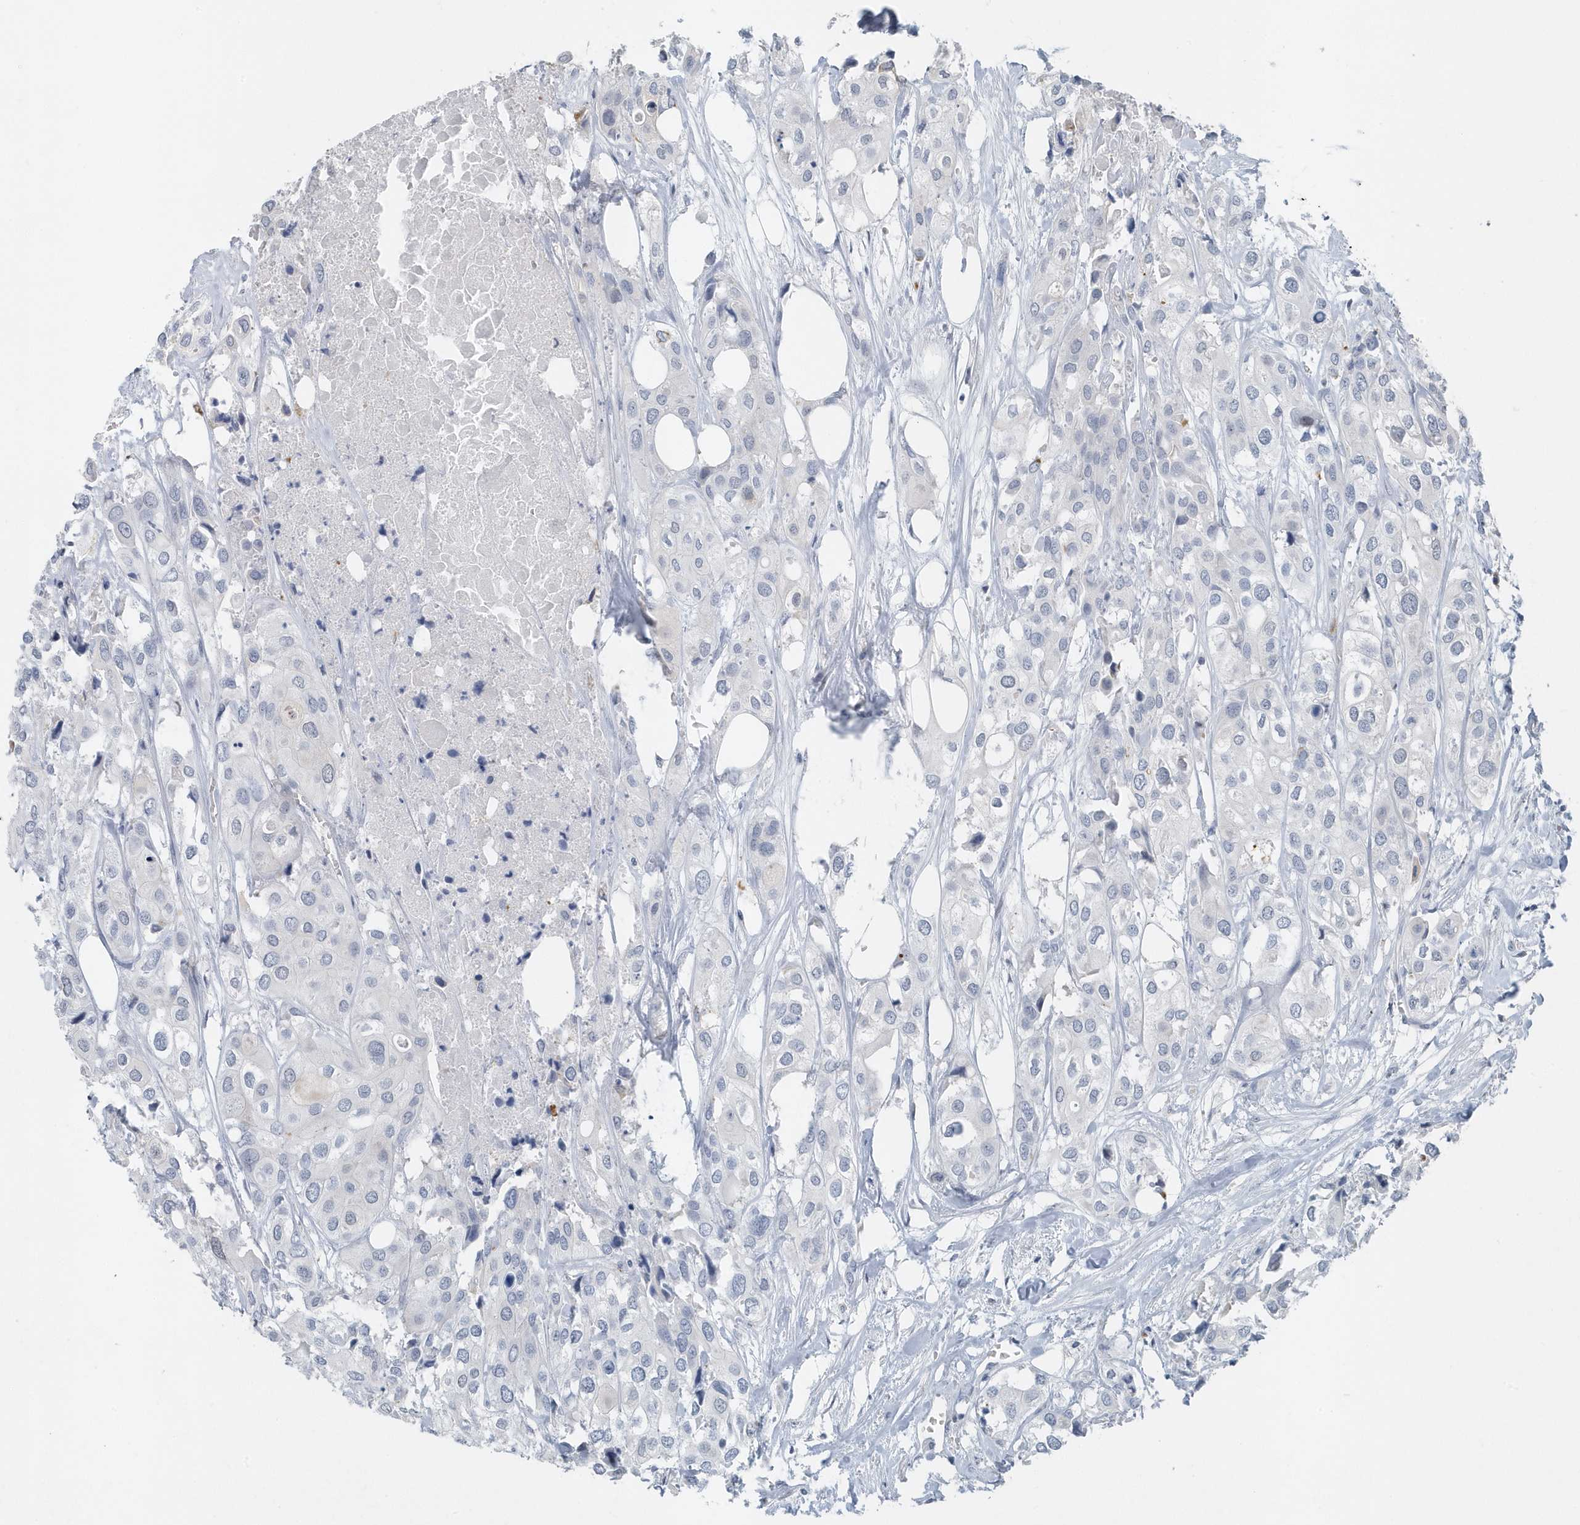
{"staining": {"intensity": "negative", "quantity": "none", "location": "none"}, "tissue": "urothelial cancer", "cell_type": "Tumor cells", "image_type": "cancer", "snomed": [{"axis": "morphology", "description": "Urothelial carcinoma, High grade"}, {"axis": "topography", "description": "Urinary bladder"}], "caption": "Human urothelial cancer stained for a protein using immunohistochemistry (IHC) displays no staining in tumor cells.", "gene": "RPF2", "patient": {"sex": "male", "age": 64}}